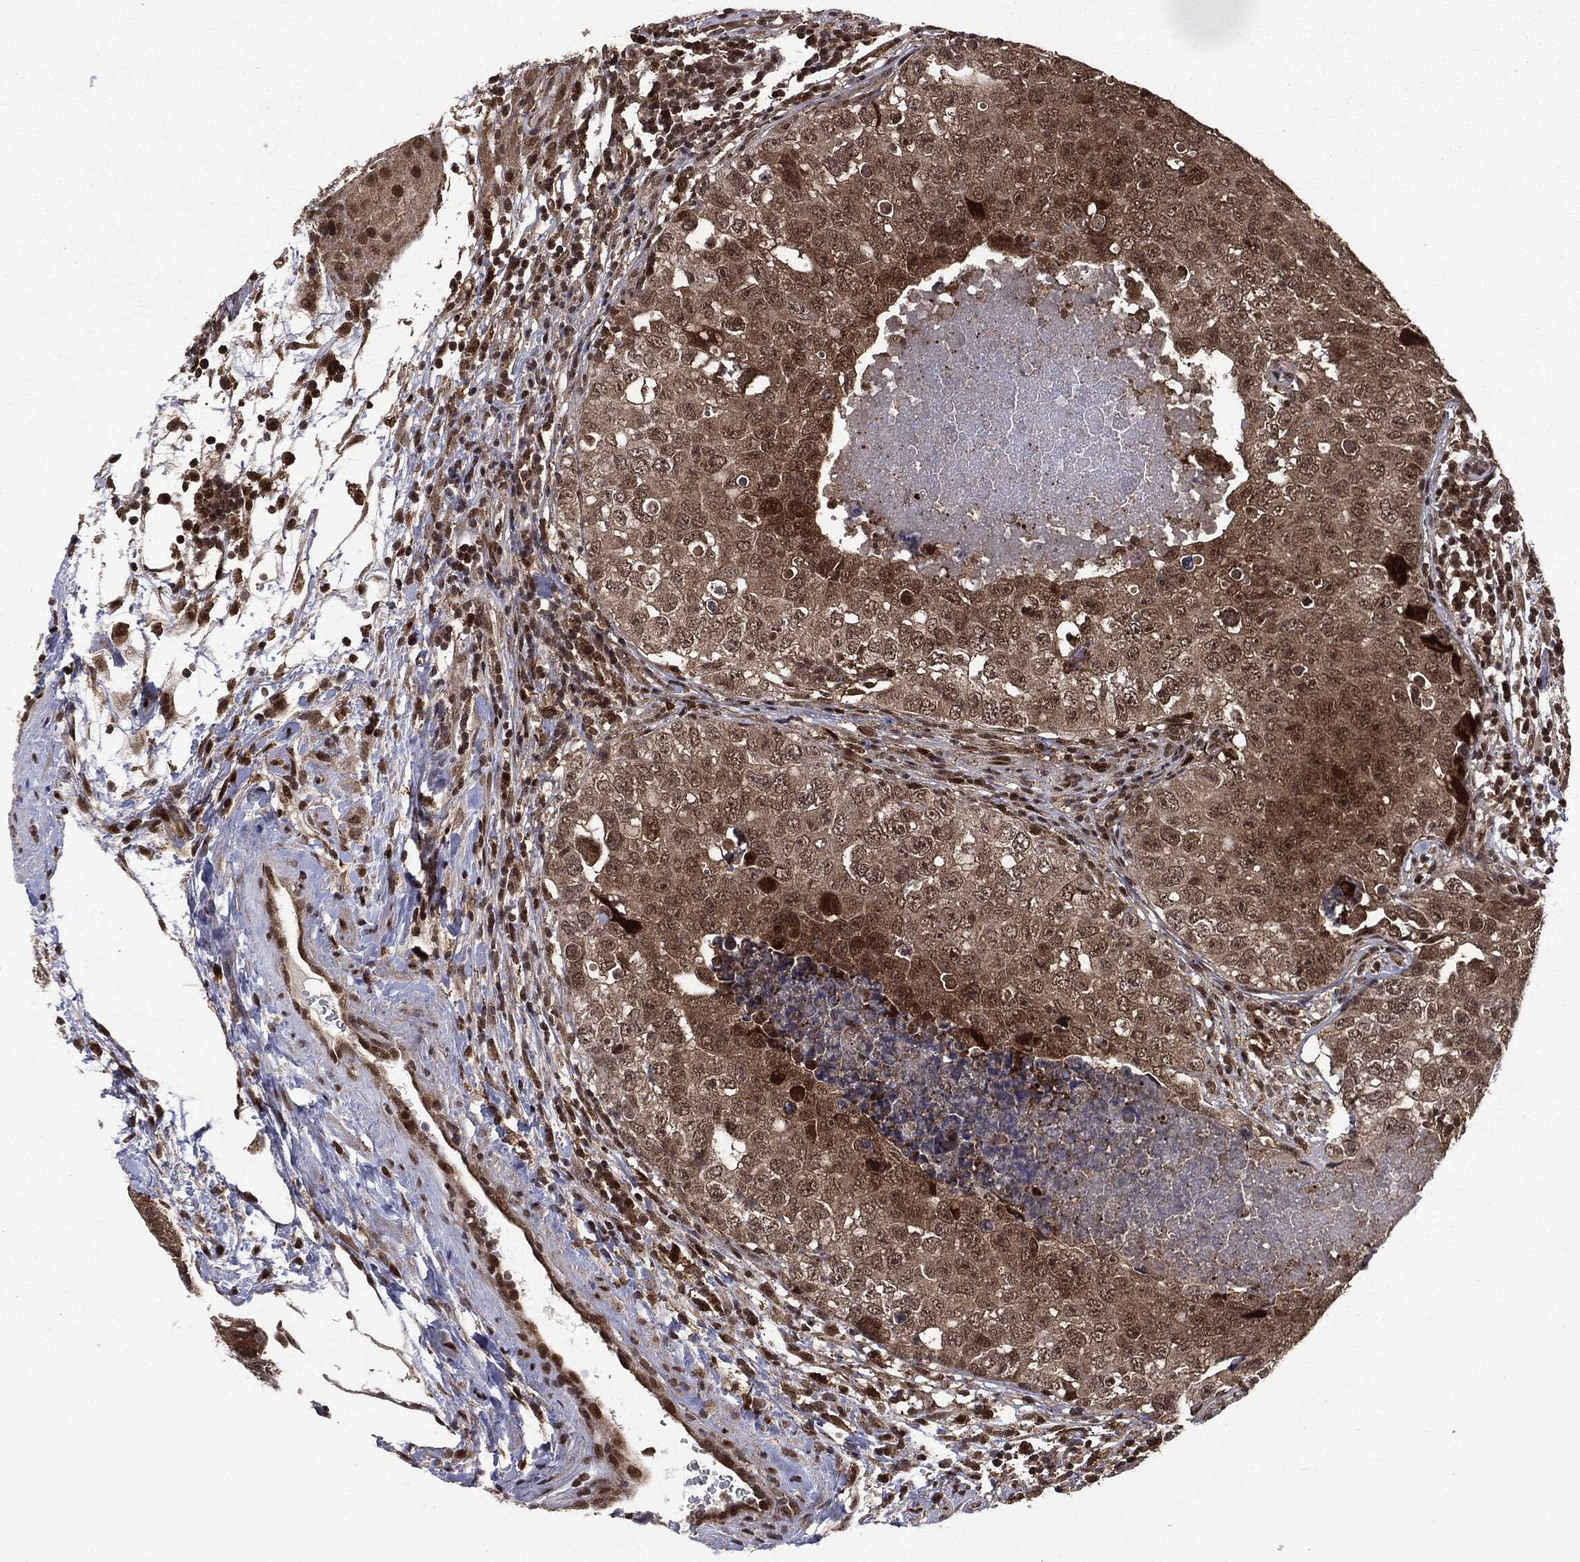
{"staining": {"intensity": "moderate", "quantity": ">75%", "location": "cytoplasmic/membranous,nuclear"}, "tissue": "testis cancer", "cell_type": "Tumor cells", "image_type": "cancer", "snomed": [{"axis": "morphology", "description": "Seminoma, NOS"}, {"axis": "topography", "description": "Testis"}], "caption": "Human testis cancer (seminoma) stained for a protein (brown) demonstrates moderate cytoplasmic/membranous and nuclear positive positivity in about >75% of tumor cells.", "gene": "PTPA", "patient": {"sex": "male", "age": 34}}